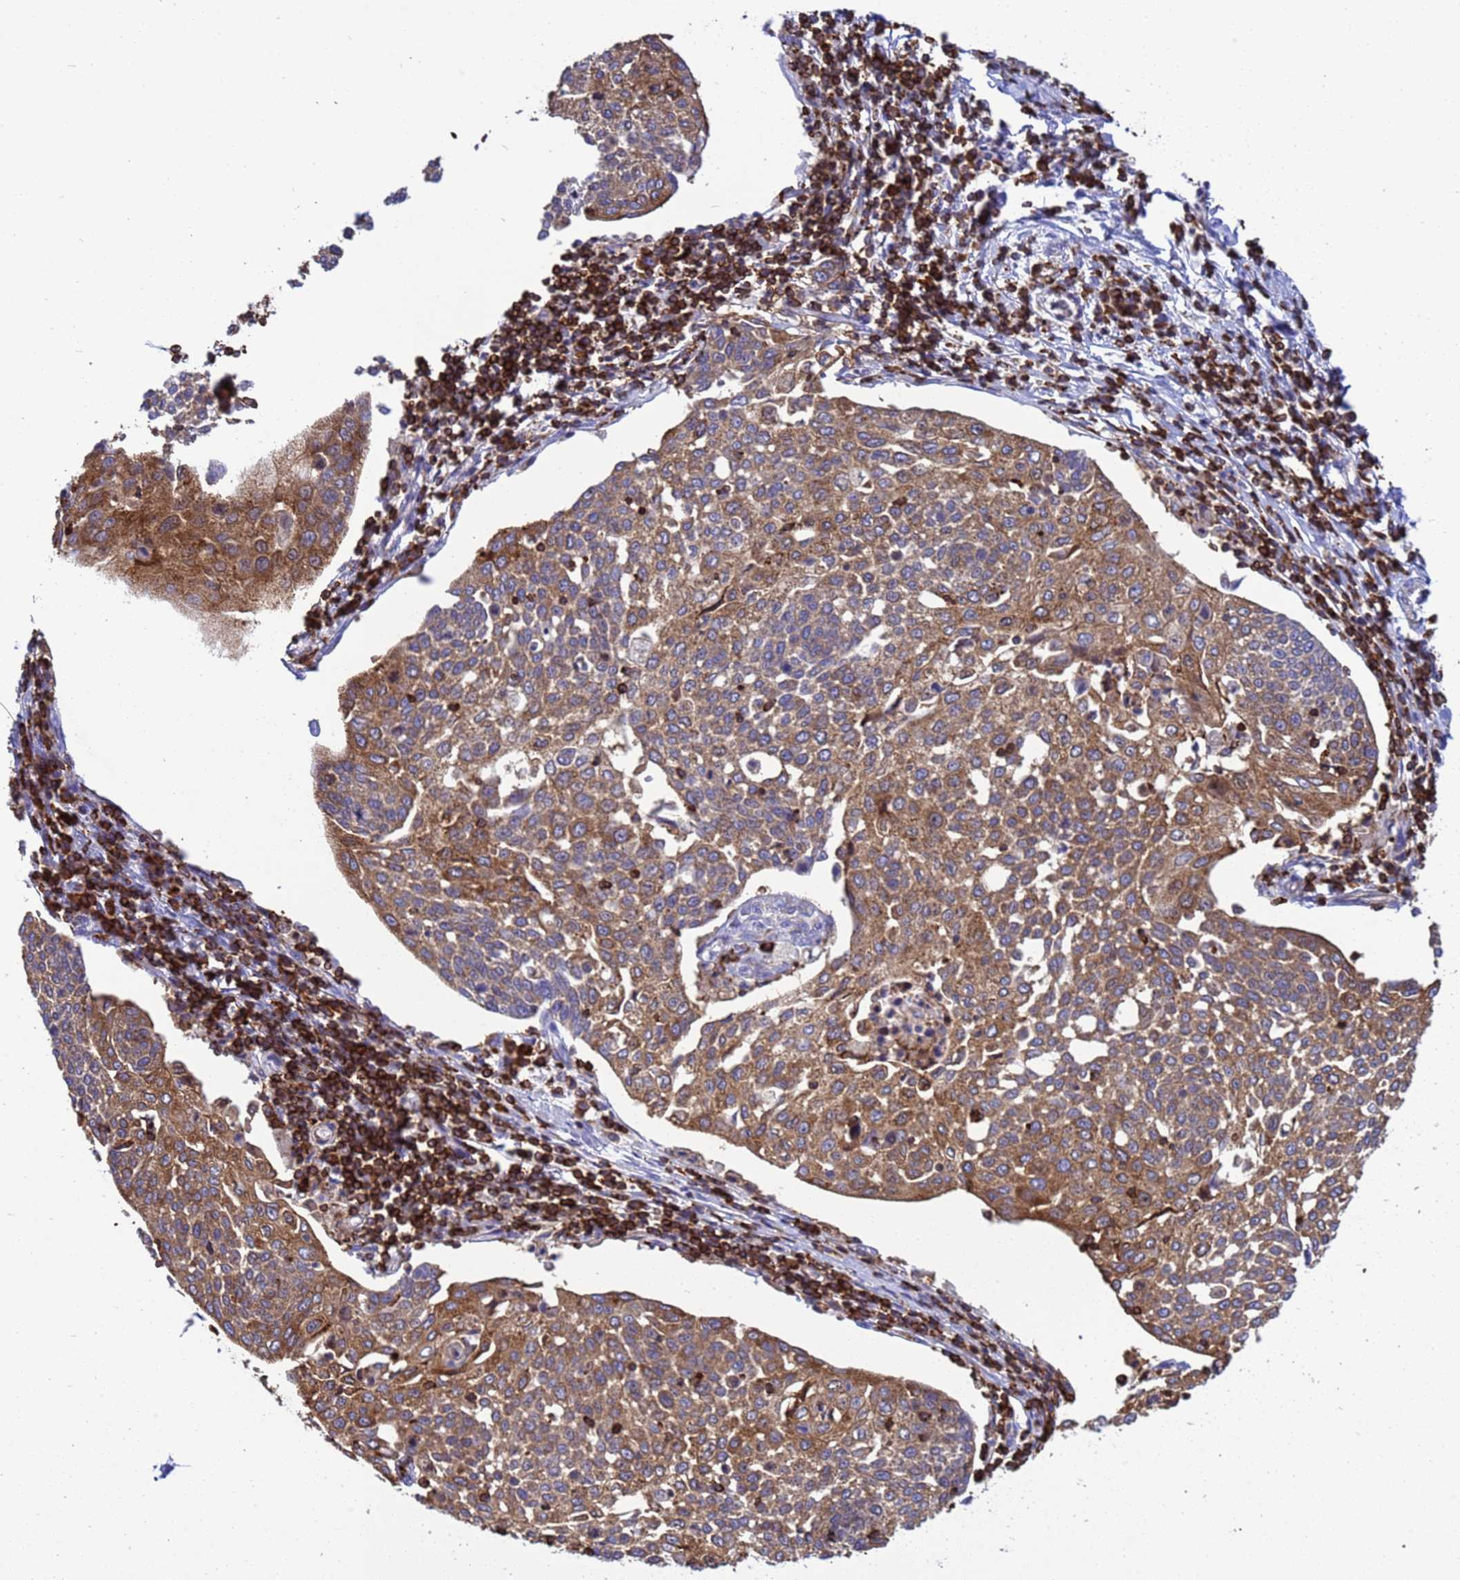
{"staining": {"intensity": "moderate", "quantity": ">75%", "location": "cytoplasmic/membranous"}, "tissue": "cervical cancer", "cell_type": "Tumor cells", "image_type": "cancer", "snomed": [{"axis": "morphology", "description": "Squamous cell carcinoma, NOS"}, {"axis": "topography", "description": "Cervix"}], "caption": "Cervical squamous cell carcinoma stained with immunohistochemistry (IHC) reveals moderate cytoplasmic/membranous expression in approximately >75% of tumor cells.", "gene": "EZR", "patient": {"sex": "female", "age": 34}}